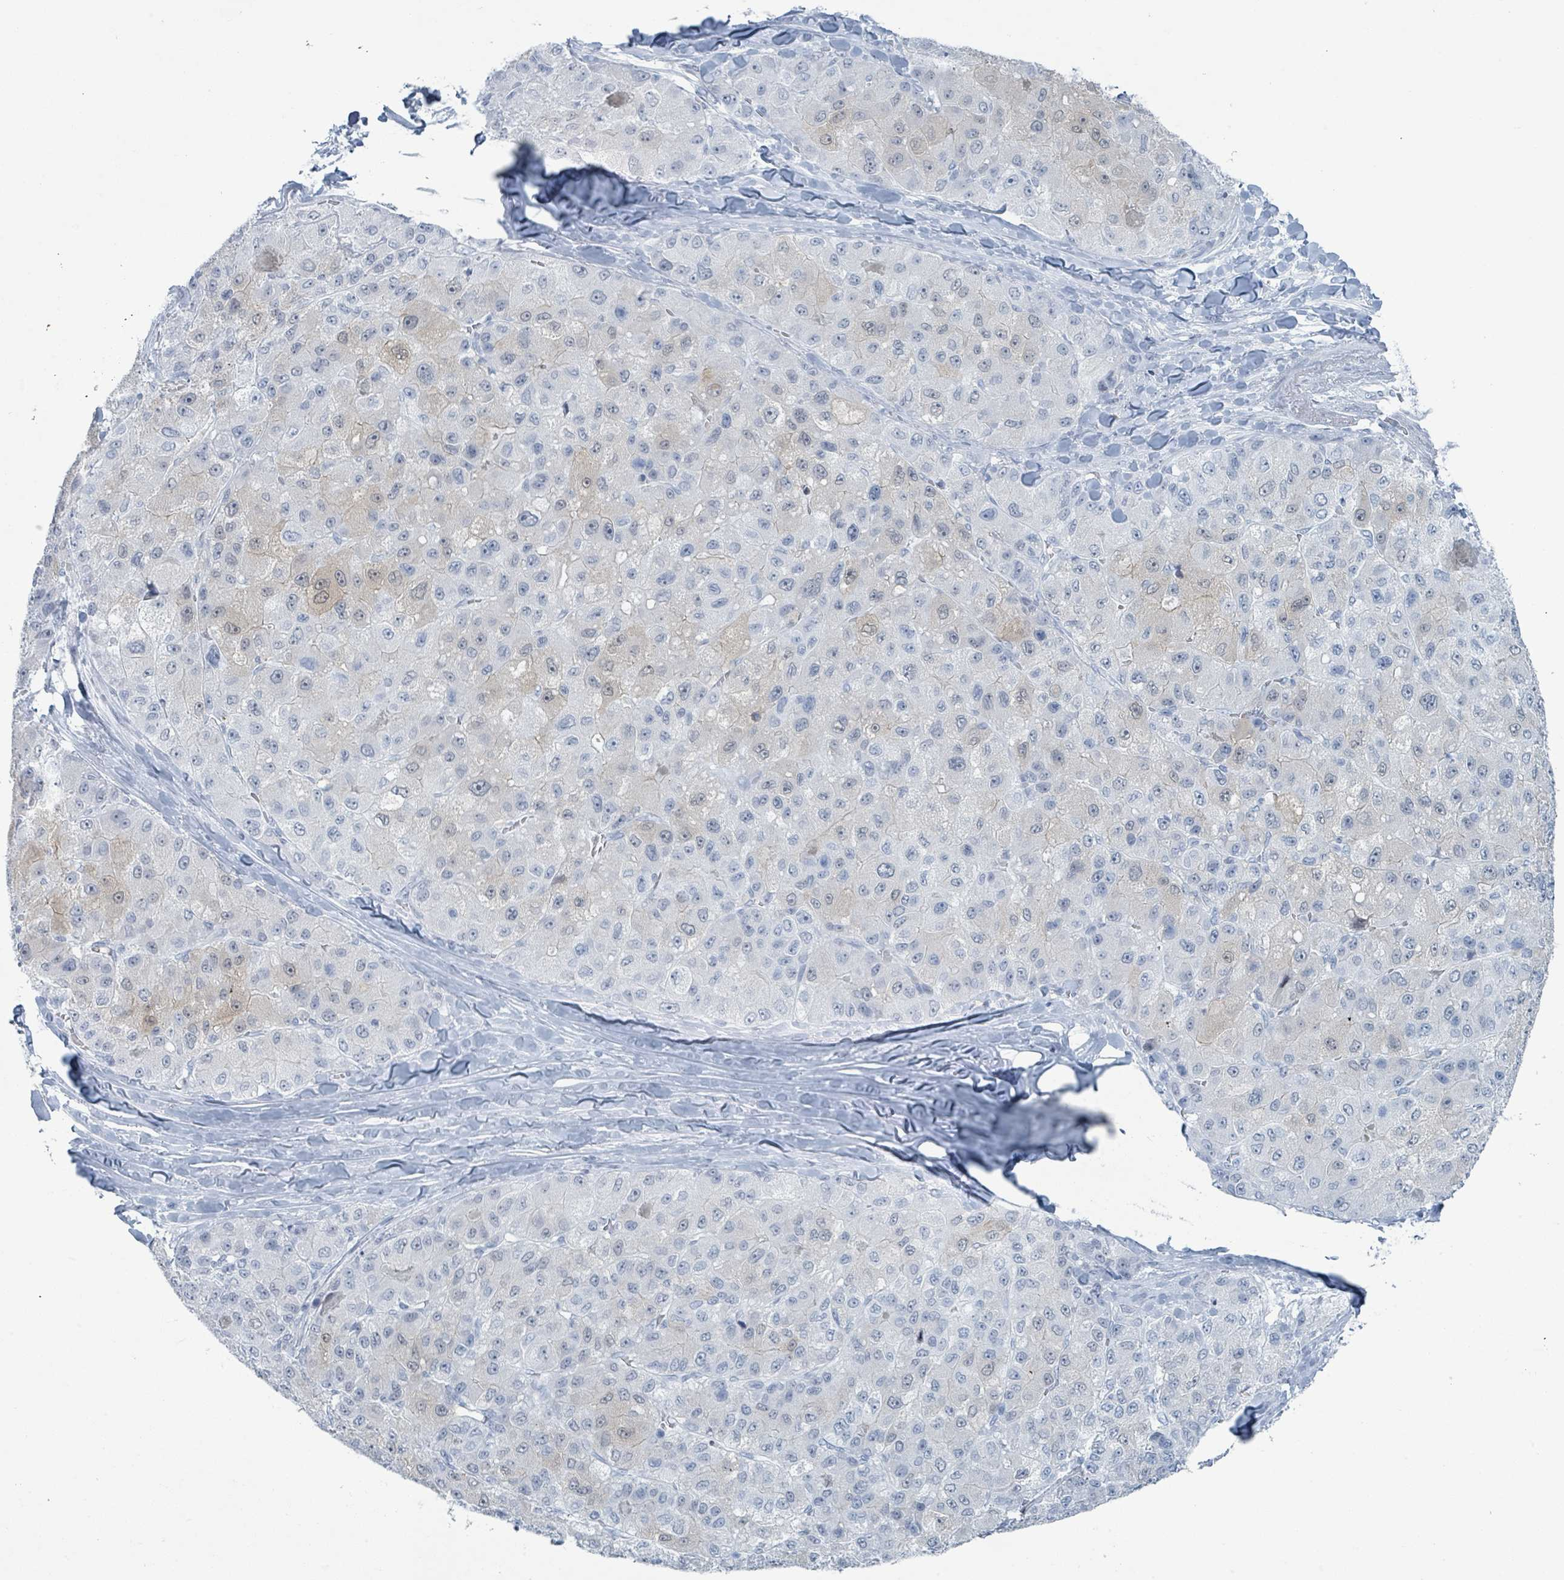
{"staining": {"intensity": "negative", "quantity": "none", "location": "none"}, "tissue": "liver cancer", "cell_type": "Tumor cells", "image_type": "cancer", "snomed": [{"axis": "morphology", "description": "Carcinoma, Hepatocellular, NOS"}, {"axis": "topography", "description": "Liver"}], "caption": "There is no significant expression in tumor cells of liver cancer.", "gene": "GPR15LG", "patient": {"sex": "male", "age": 80}}